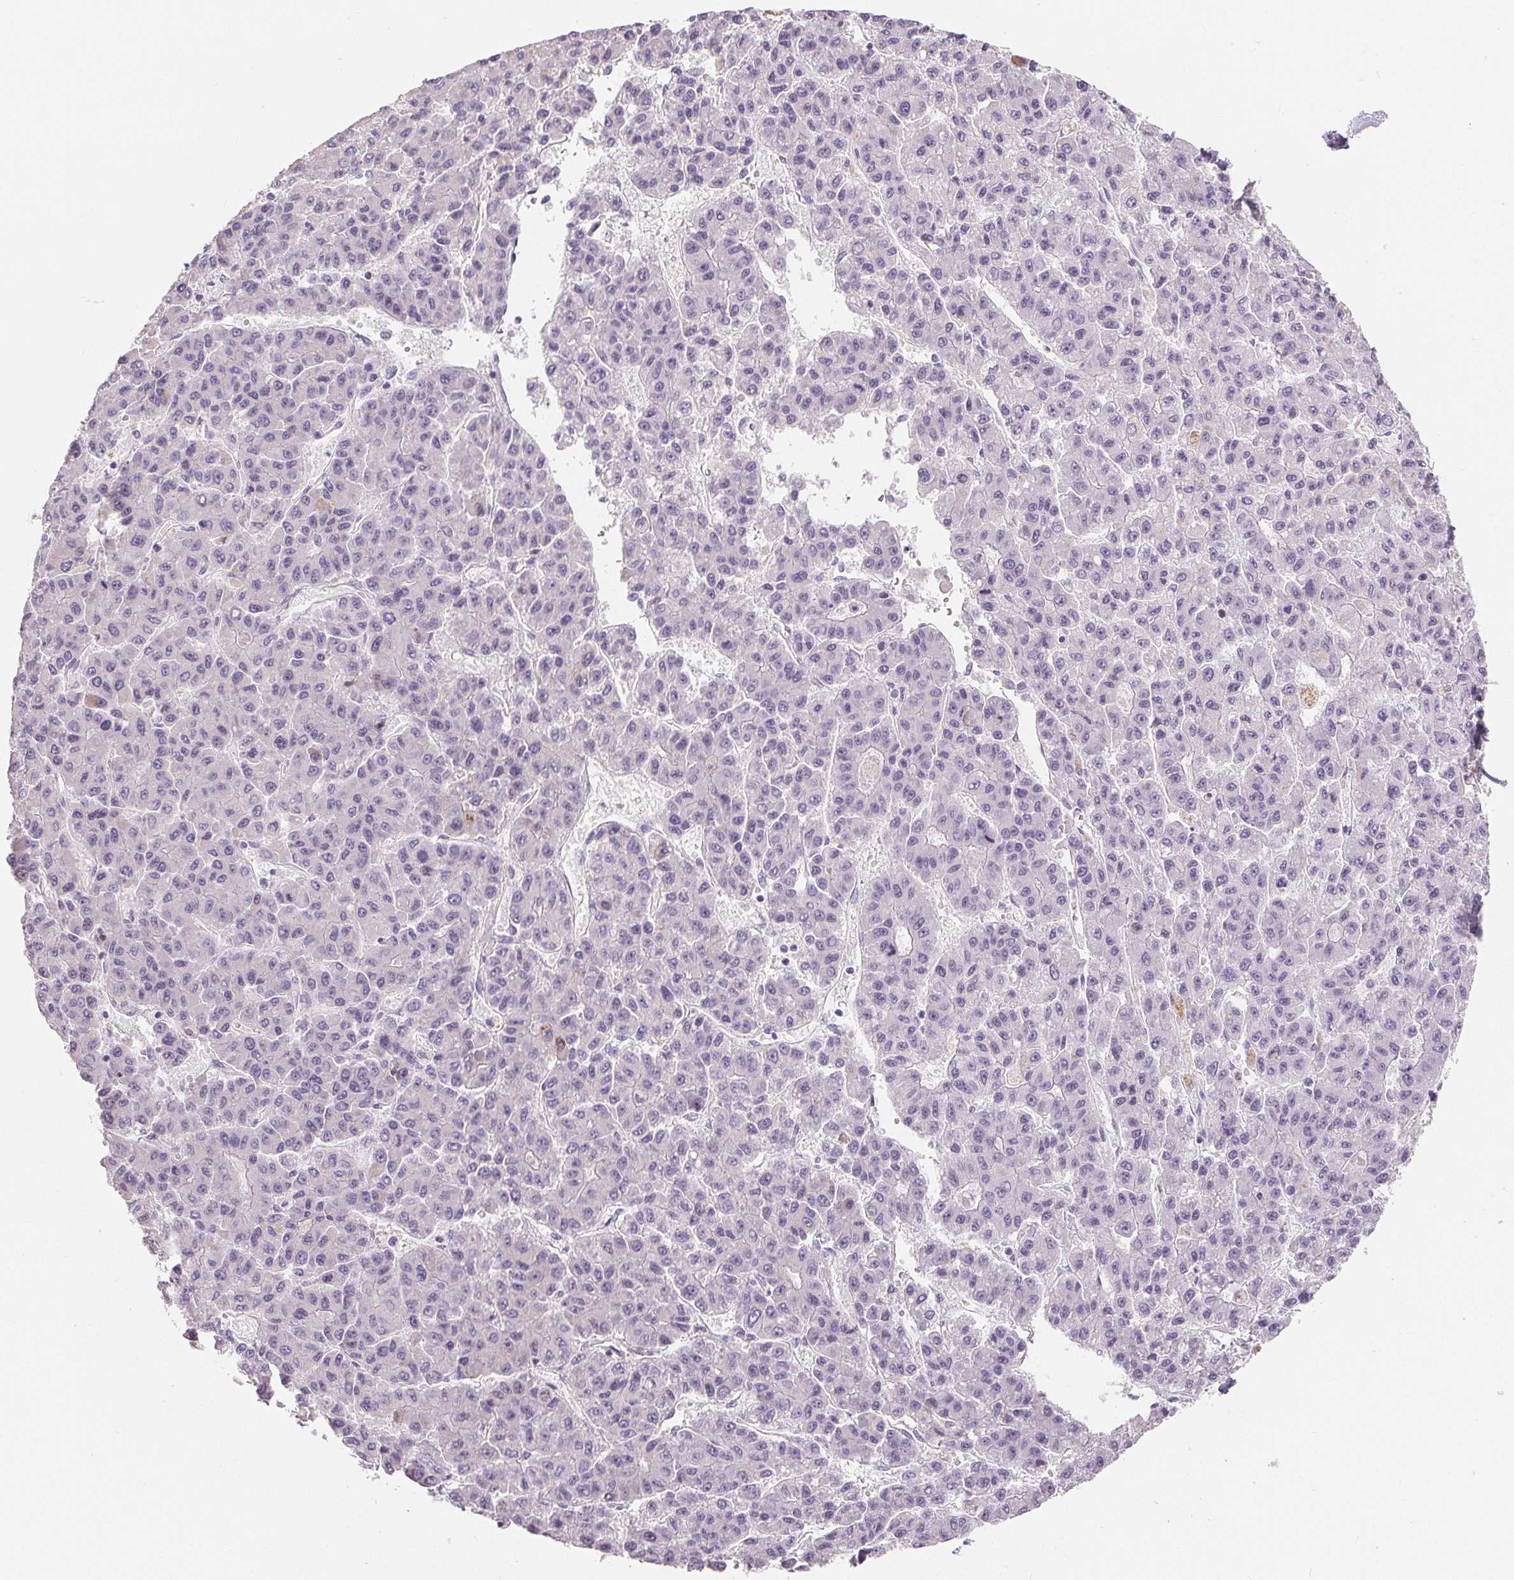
{"staining": {"intensity": "negative", "quantity": "none", "location": "none"}, "tissue": "liver cancer", "cell_type": "Tumor cells", "image_type": "cancer", "snomed": [{"axis": "morphology", "description": "Carcinoma, Hepatocellular, NOS"}, {"axis": "topography", "description": "Liver"}], "caption": "This is a photomicrograph of immunohistochemistry staining of hepatocellular carcinoma (liver), which shows no positivity in tumor cells.", "gene": "CD69", "patient": {"sex": "male", "age": 70}}